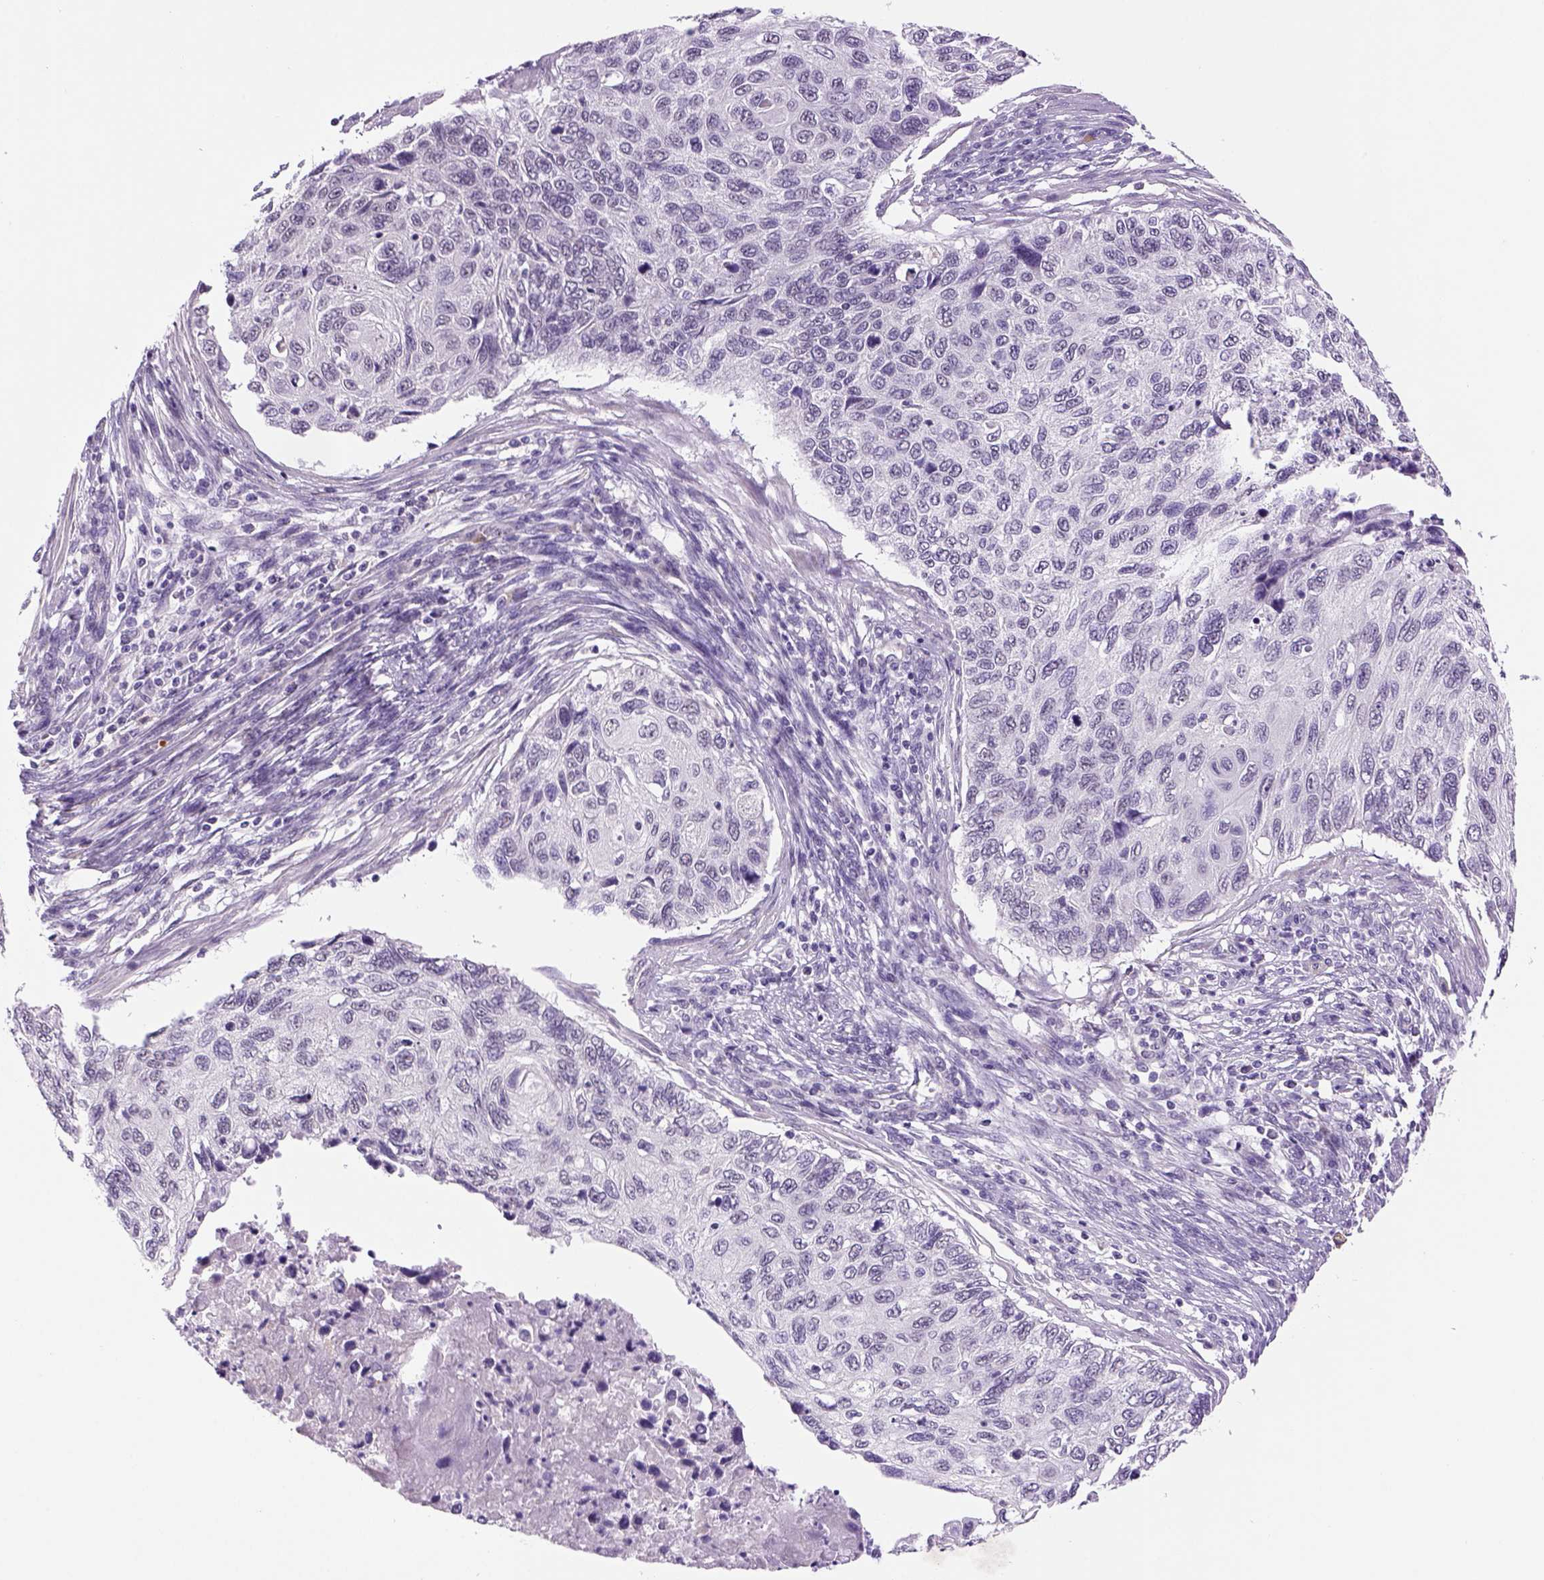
{"staining": {"intensity": "negative", "quantity": "none", "location": "none"}, "tissue": "cervical cancer", "cell_type": "Tumor cells", "image_type": "cancer", "snomed": [{"axis": "morphology", "description": "Squamous cell carcinoma, NOS"}, {"axis": "topography", "description": "Cervix"}], "caption": "Histopathology image shows no significant protein positivity in tumor cells of cervical squamous cell carcinoma.", "gene": "DBH", "patient": {"sex": "female", "age": 70}}